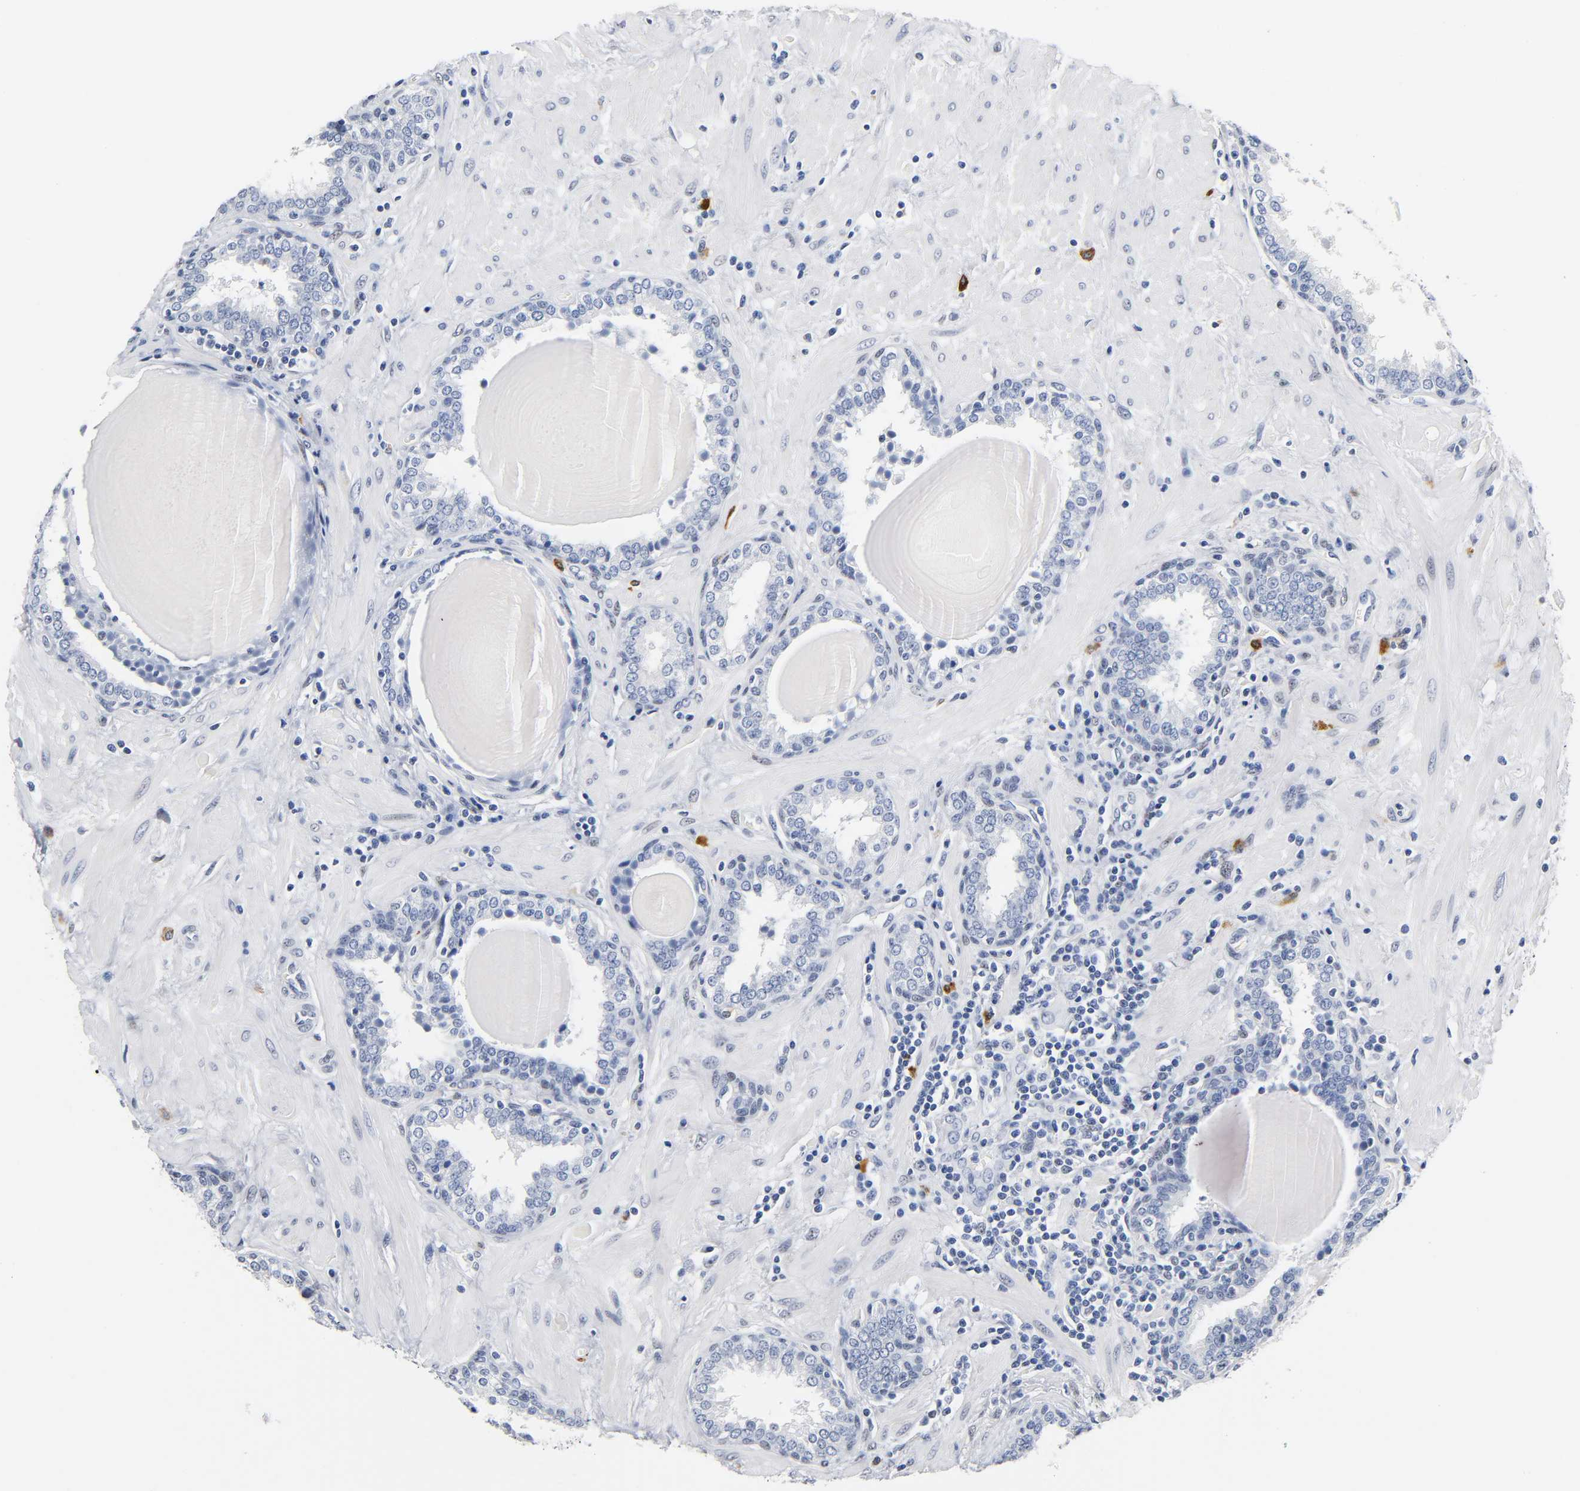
{"staining": {"intensity": "negative", "quantity": "none", "location": "none"}, "tissue": "prostate", "cell_type": "Glandular cells", "image_type": "normal", "snomed": [{"axis": "morphology", "description": "Normal tissue, NOS"}, {"axis": "topography", "description": "Prostate"}], "caption": "Unremarkable prostate was stained to show a protein in brown. There is no significant positivity in glandular cells.", "gene": "NAB2", "patient": {"sex": "male", "age": 51}}